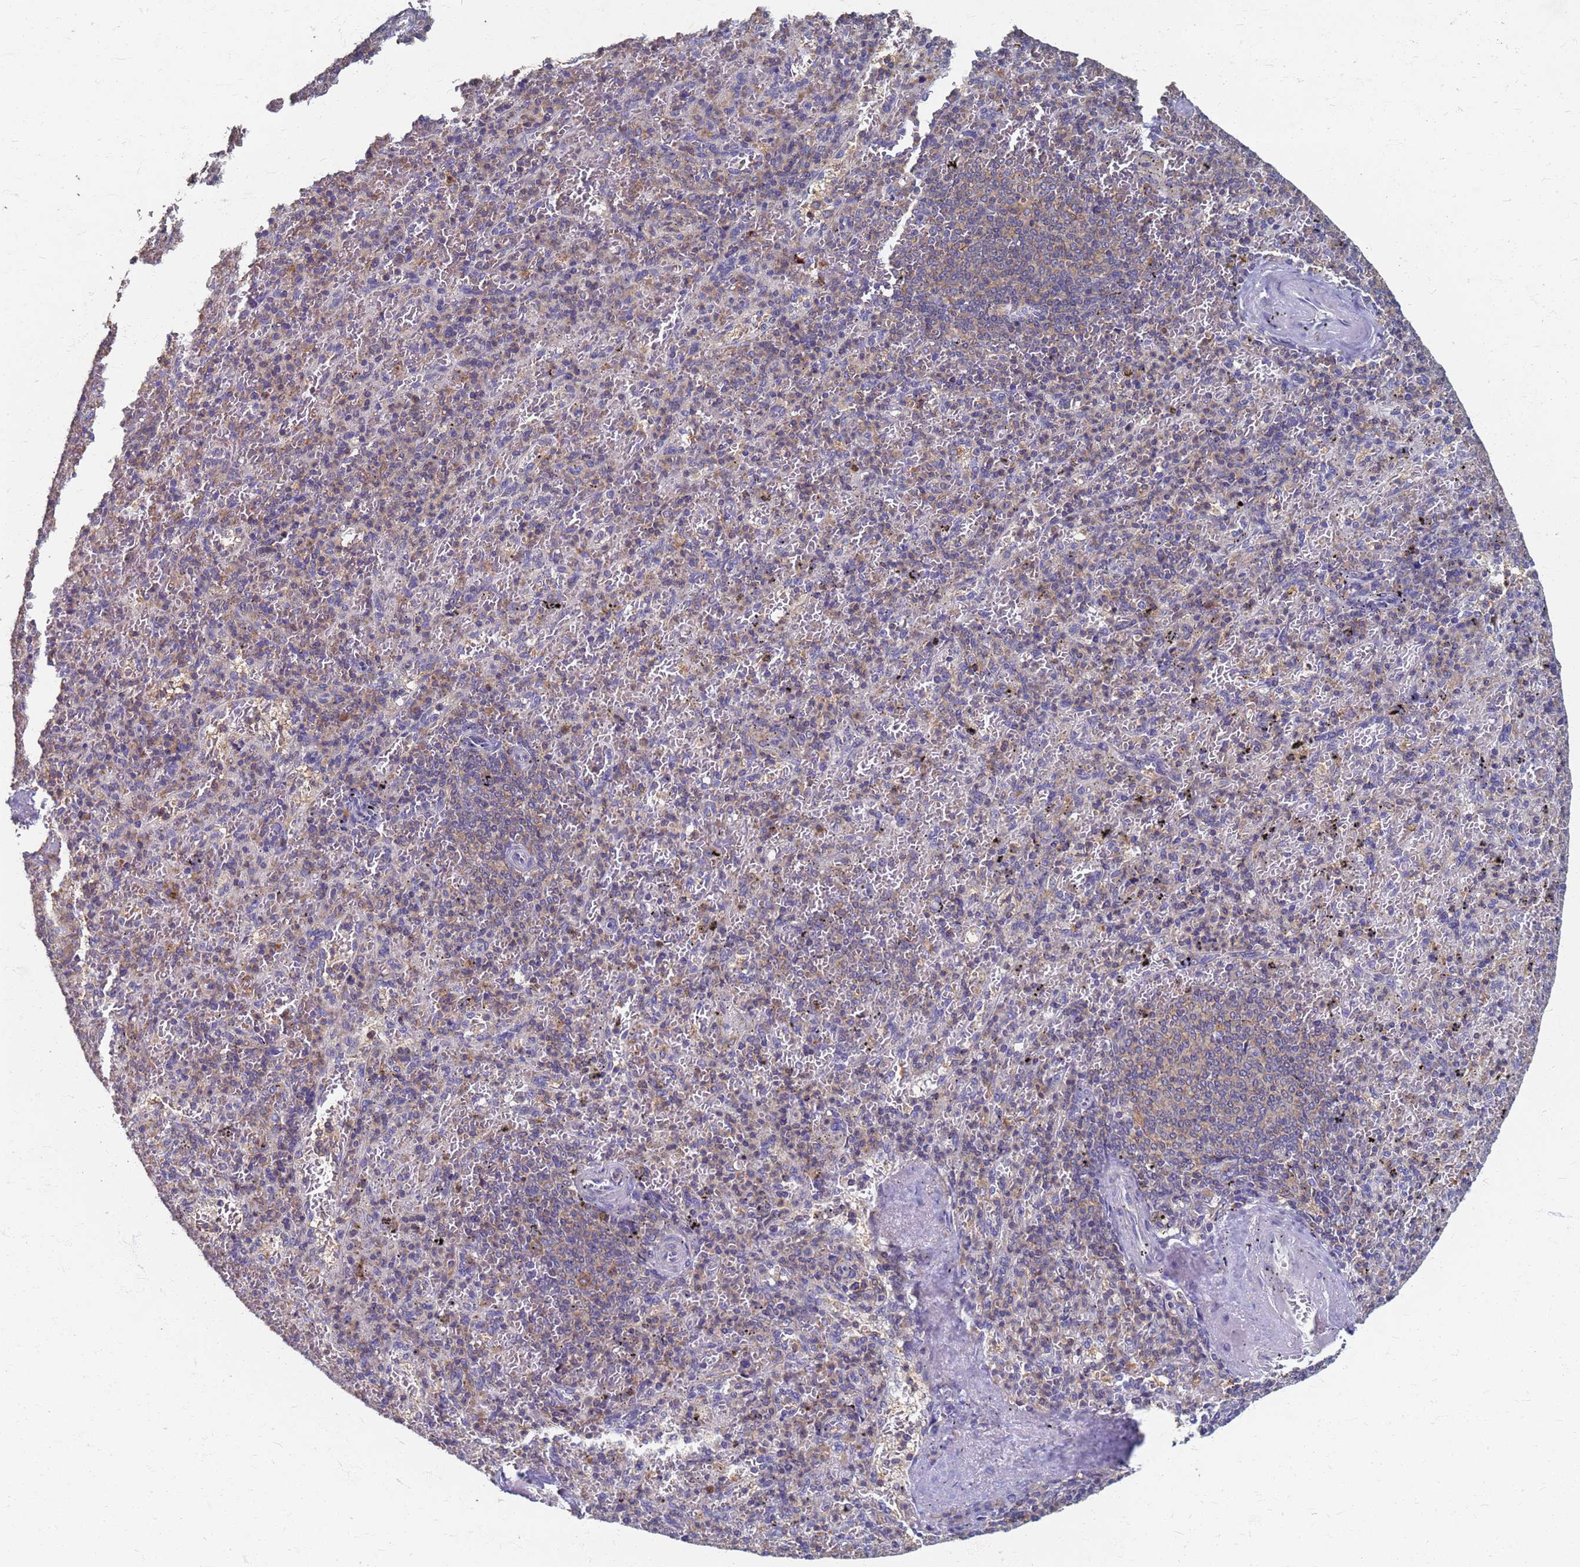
{"staining": {"intensity": "negative", "quantity": "none", "location": "none"}, "tissue": "spleen", "cell_type": "Cells in red pulp", "image_type": "normal", "snomed": [{"axis": "morphology", "description": "Normal tissue, NOS"}, {"axis": "topography", "description": "Spleen"}], "caption": "Immunohistochemistry photomicrograph of benign spleen: human spleen stained with DAB (3,3'-diaminobenzidine) demonstrates no significant protein positivity in cells in red pulp.", "gene": "KRCC1", "patient": {"sex": "male", "age": 82}}